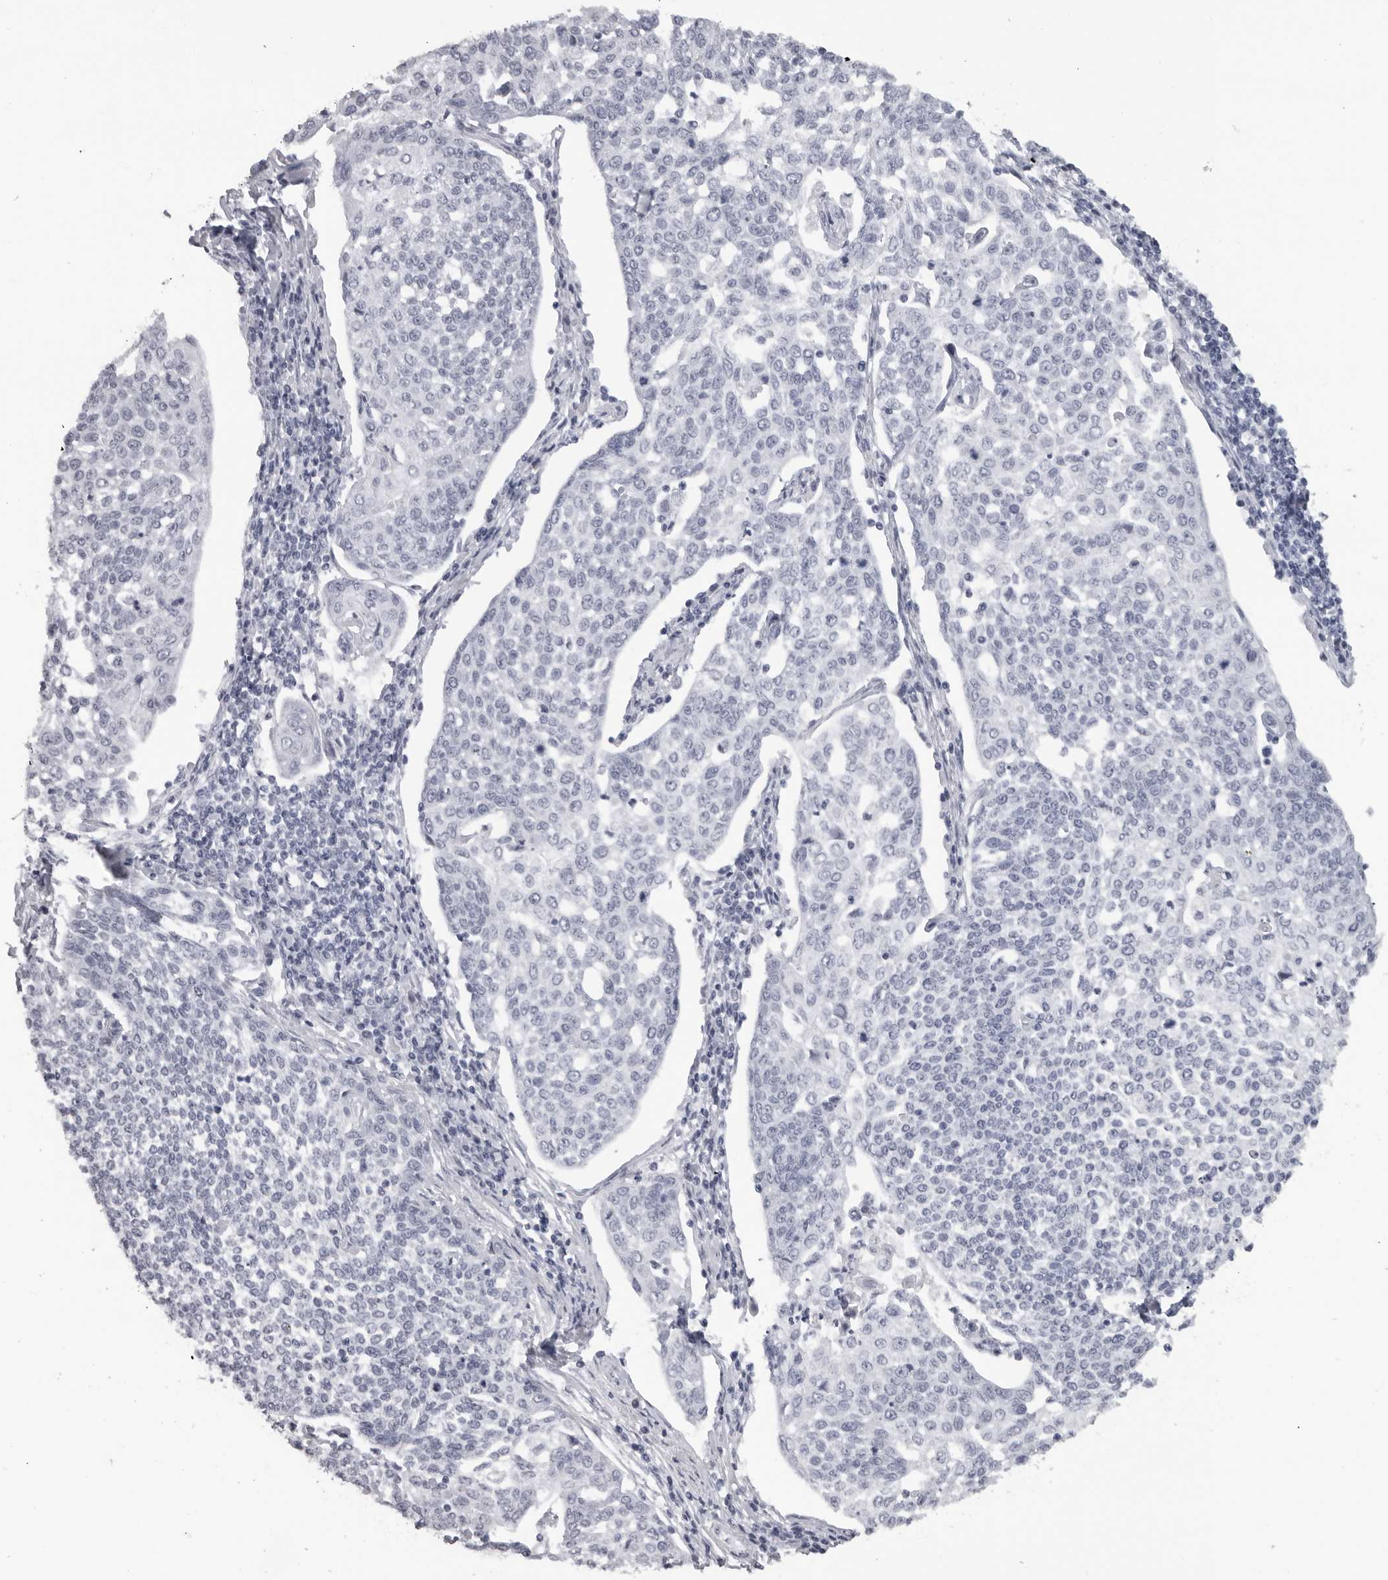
{"staining": {"intensity": "negative", "quantity": "none", "location": "none"}, "tissue": "cervical cancer", "cell_type": "Tumor cells", "image_type": "cancer", "snomed": [{"axis": "morphology", "description": "Squamous cell carcinoma, NOS"}, {"axis": "topography", "description": "Cervix"}], "caption": "Tumor cells are negative for brown protein staining in cervical cancer.", "gene": "ESPN", "patient": {"sex": "female", "age": 34}}